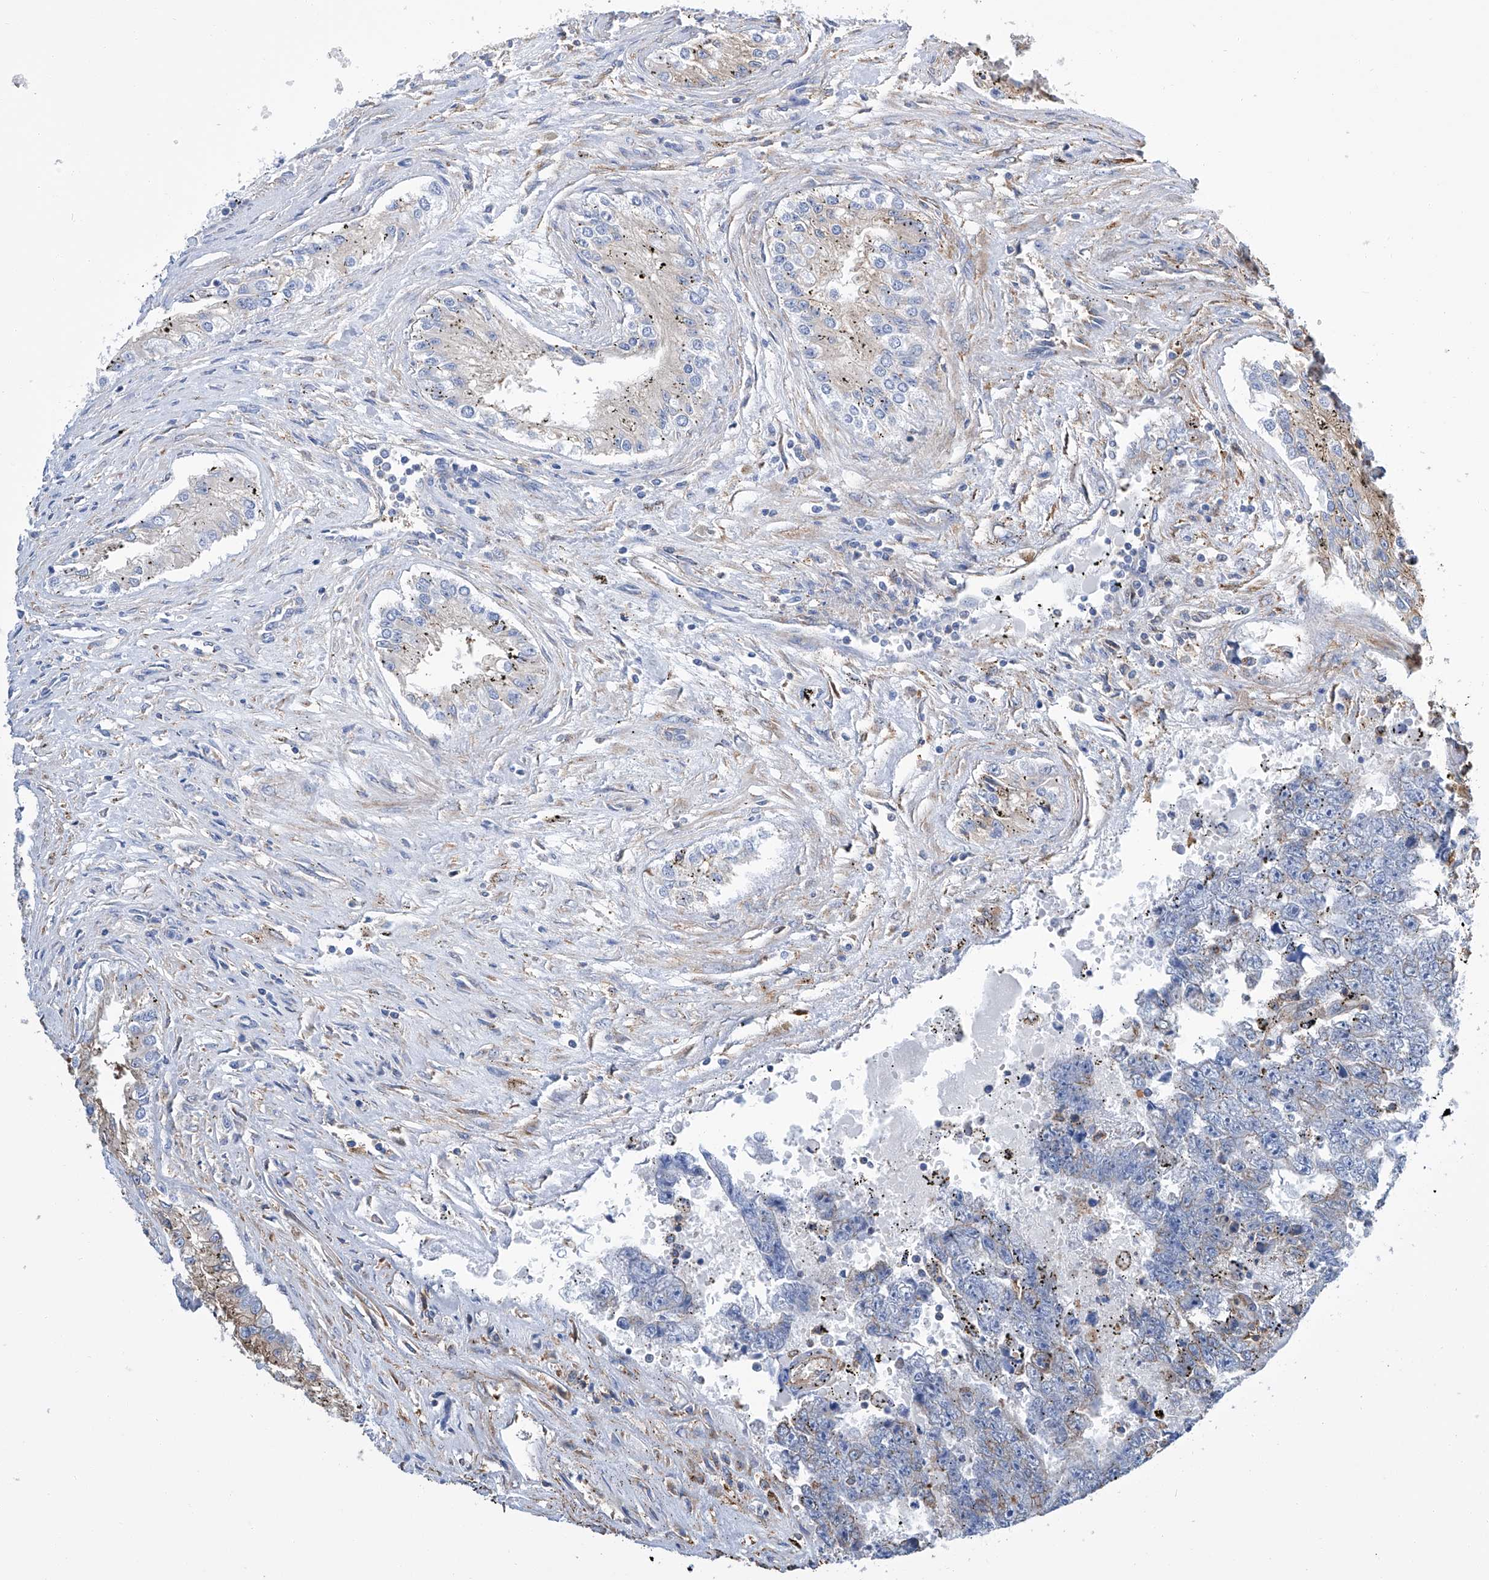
{"staining": {"intensity": "negative", "quantity": "none", "location": "none"}, "tissue": "testis cancer", "cell_type": "Tumor cells", "image_type": "cancer", "snomed": [{"axis": "morphology", "description": "Carcinoma, Embryonal, NOS"}, {"axis": "topography", "description": "Testis"}], "caption": "High power microscopy photomicrograph of an immunohistochemistry (IHC) image of testis cancer (embryonal carcinoma), revealing no significant expression in tumor cells.", "gene": "GPT", "patient": {"sex": "male", "age": 25}}